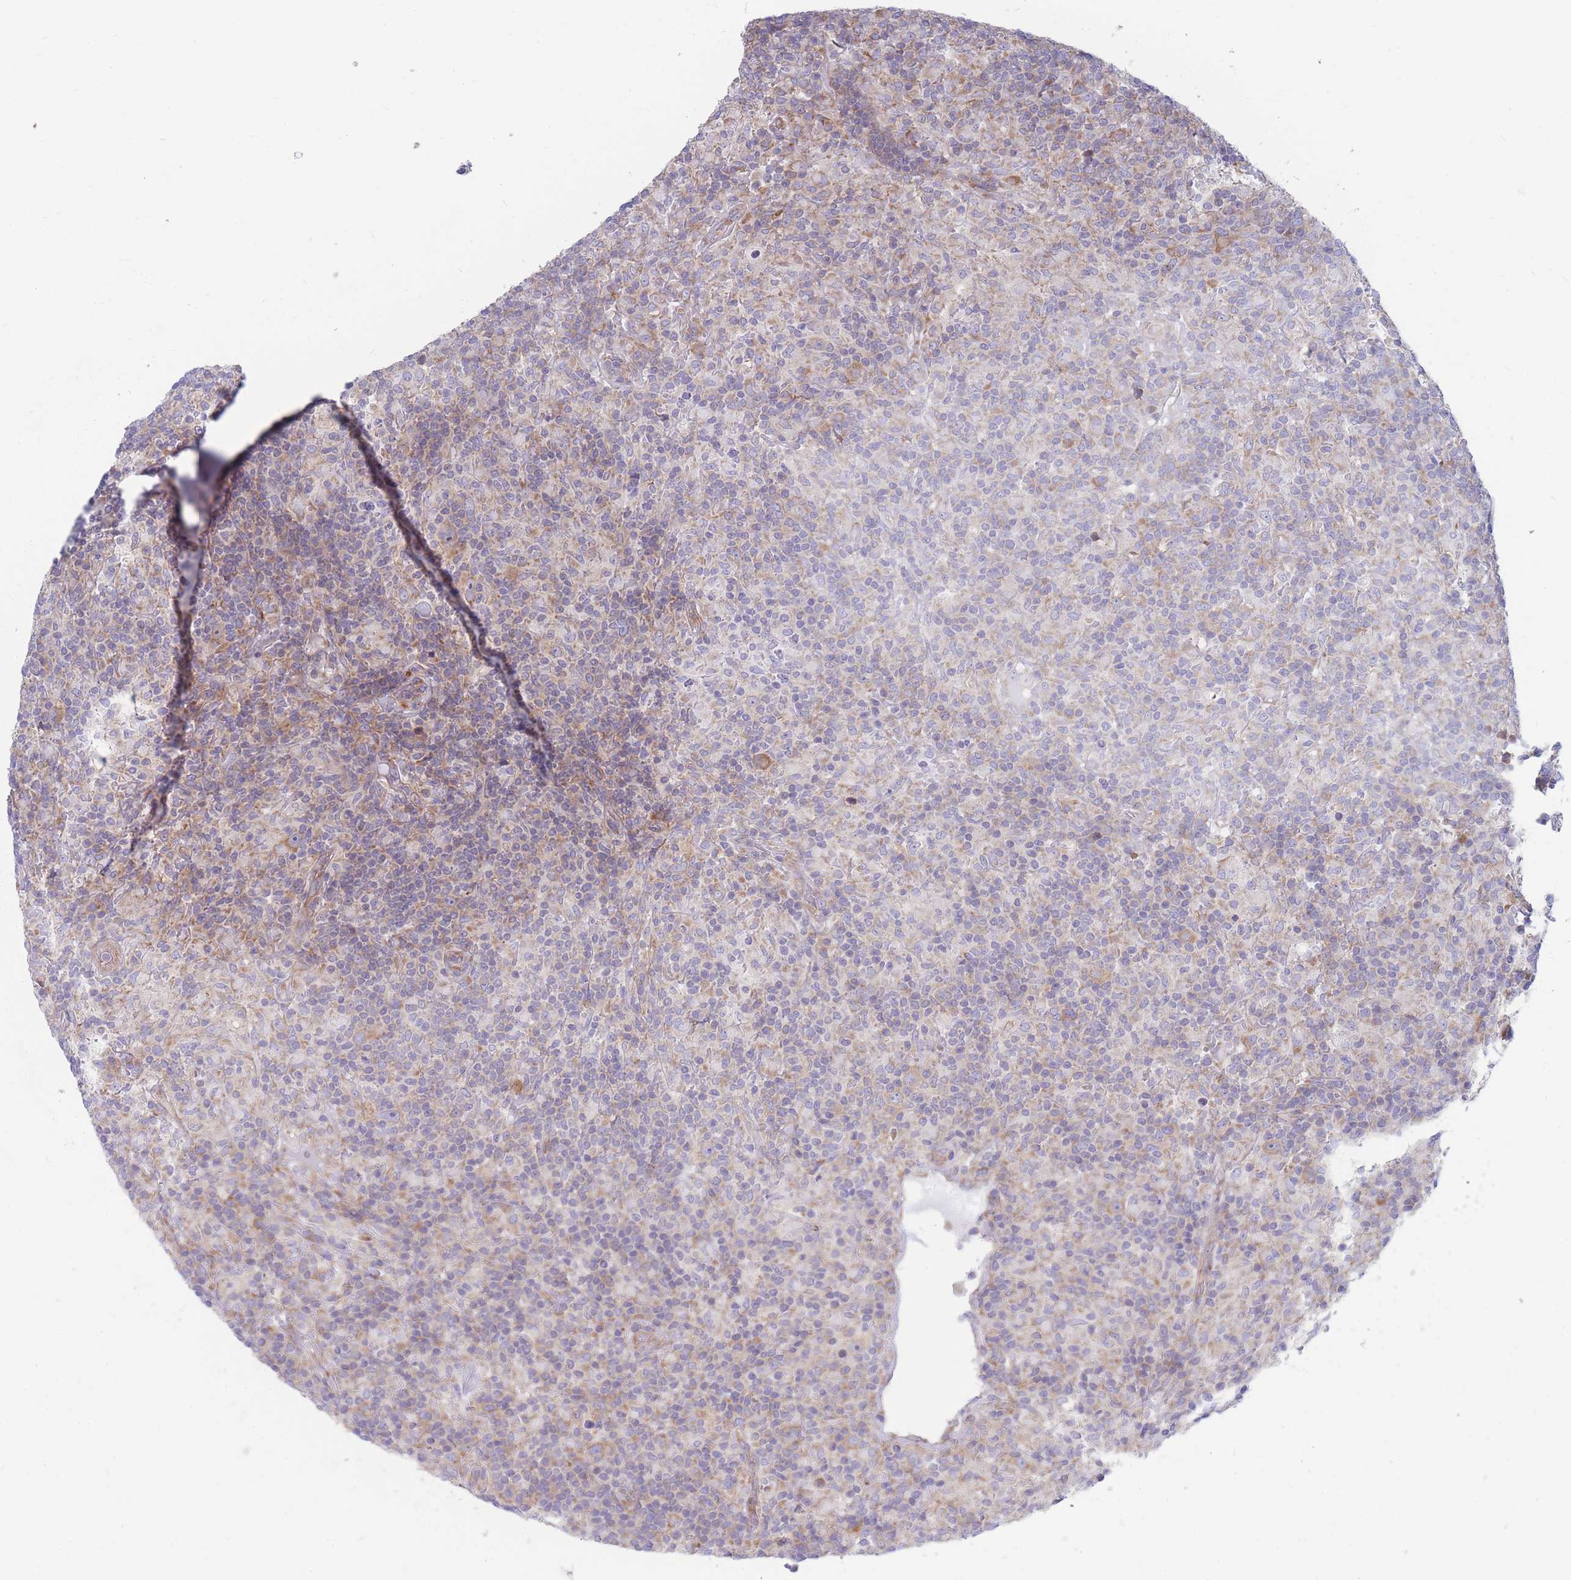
{"staining": {"intensity": "moderate", "quantity": "<25%", "location": "cytoplasmic/membranous"}, "tissue": "lymphoma", "cell_type": "Tumor cells", "image_type": "cancer", "snomed": [{"axis": "morphology", "description": "Hodgkin's disease, NOS"}, {"axis": "topography", "description": "Lymph node"}], "caption": "Tumor cells exhibit low levels of moderate cytoplasmic/membranous positivity in about <25% of cells in lymphoma. The protein is shown in brown color, while the nuclei are stained blue.", "gene": "RPL8", "patient": {"sex": "male", "age": 70}}